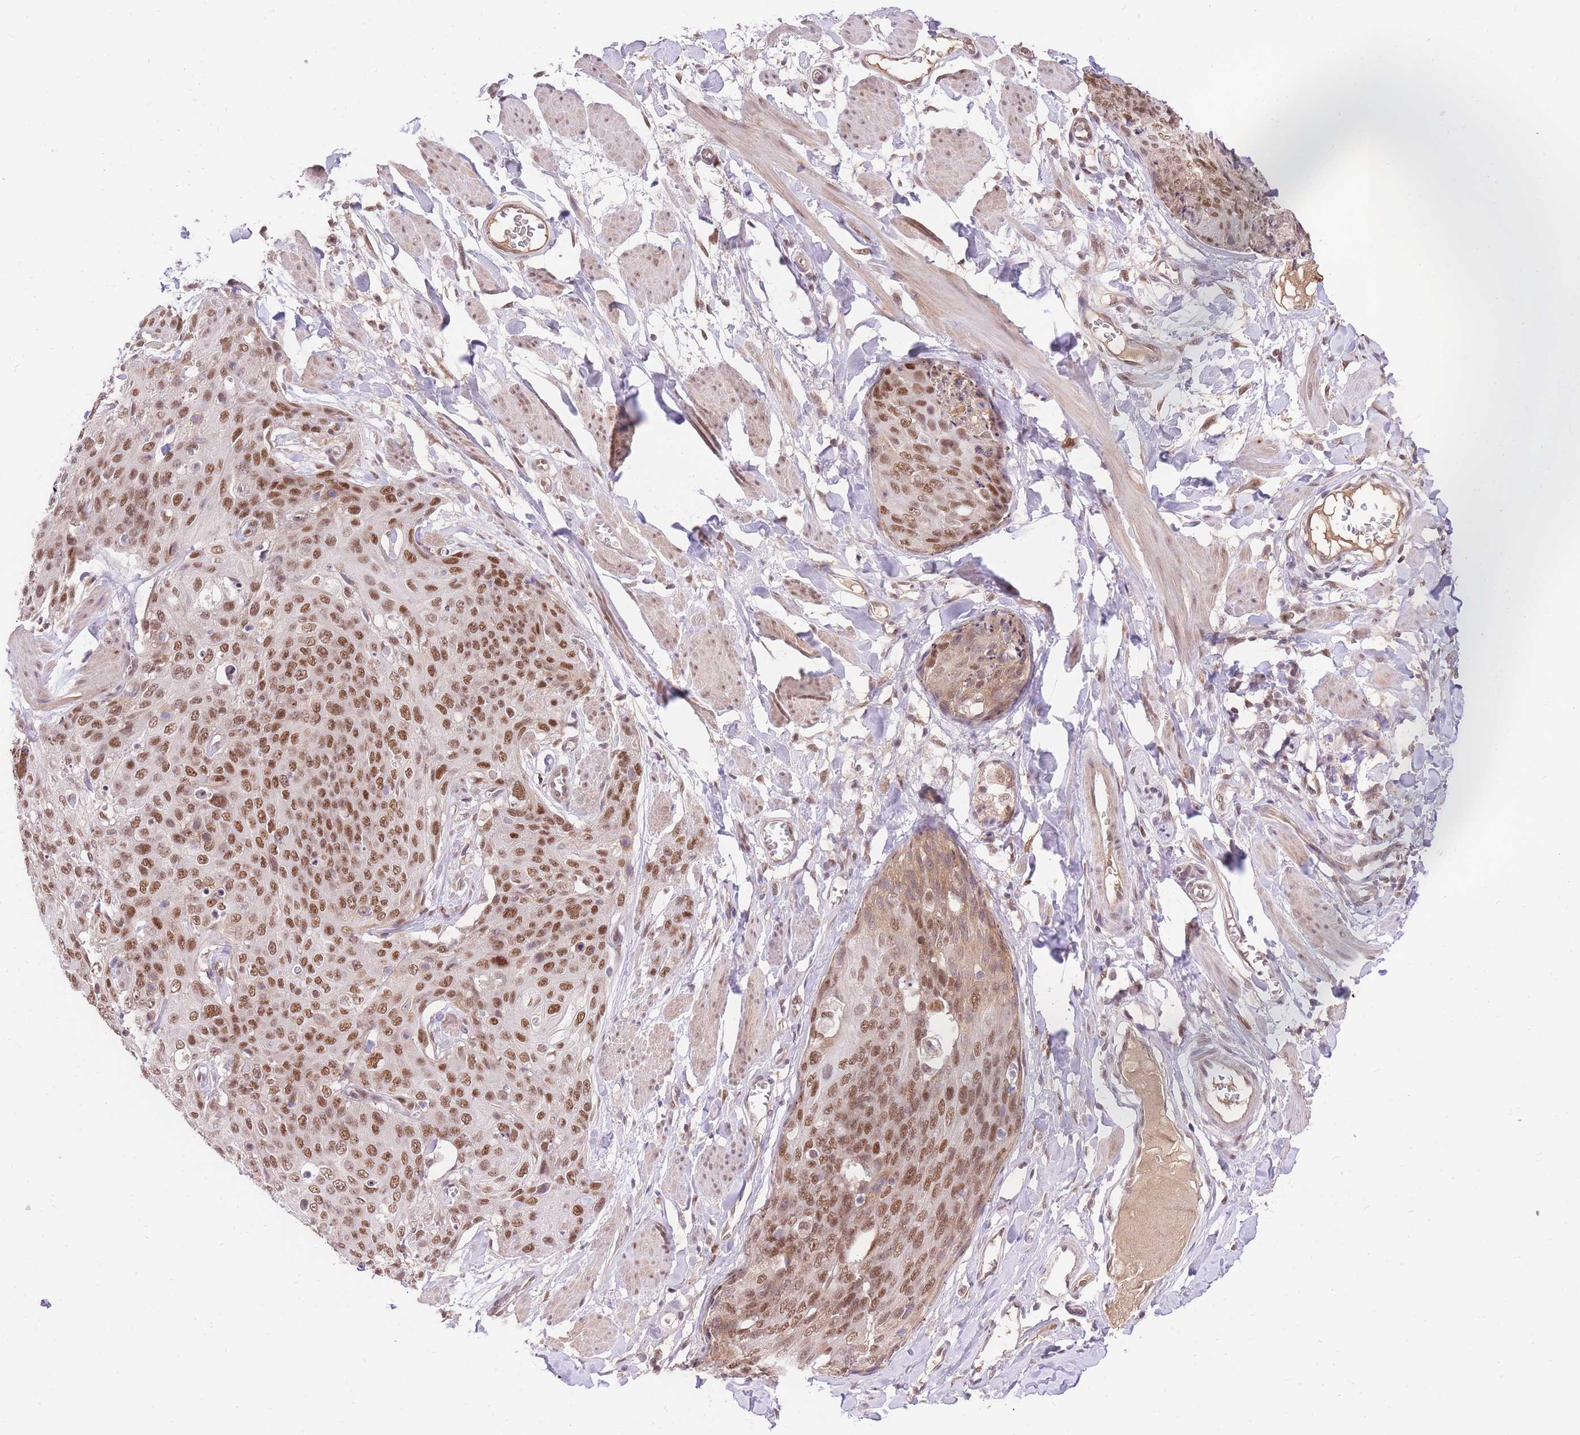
{"staining": {"intensity": "moderate", "quantity": ">75%", "location": "nuclear"}, "tissue": "skin cancer", "cell_type": "Tumor cells", "image_type": "cancer", "snomed": [{"axis": "morphology", "description": "Squamous cell carcinoma, NOS"}, {"axis": "topography", "description": "Skin"}, {"axis": "topography", "description": "Vulva"}], "caption": "Immunohistochemistry of squamous cell carcinoma (skin) shows medium levels of moderate nuclear positivity in about >75% of tumor cells. (Stains: DAB (3,3'-diaminobenzidine) in brown, nuclei in blue, Microscopy: brightfield microscopy at high magnification).", "gene": "UBXN7", "patient": {"sex": "female", "age": 85}}